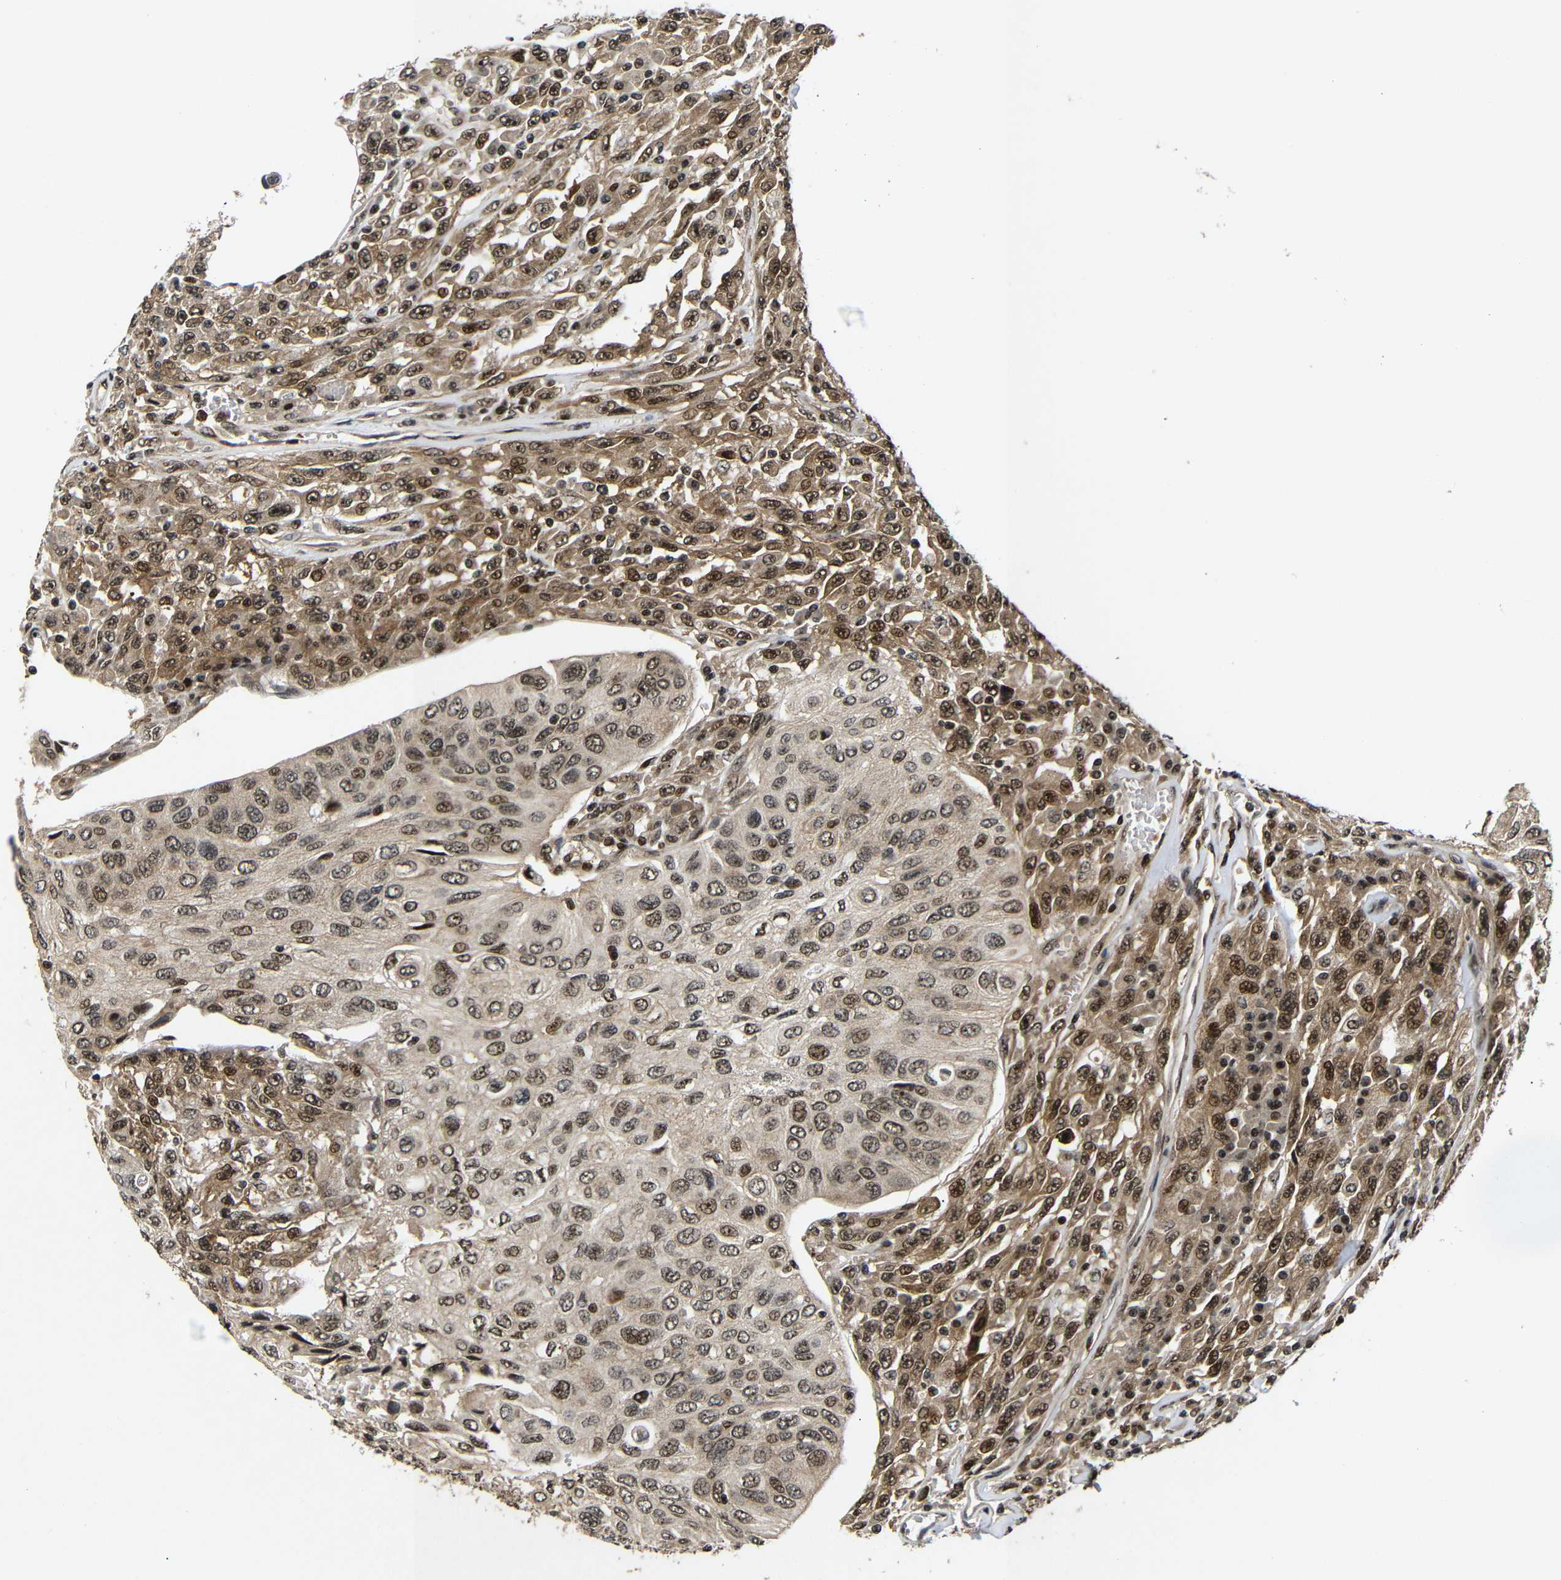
{"staining": {"intensity": "strong", "quantity": ">75%", "location": "cytoplasmic/membranous,nuclear"}, "tissue": "urothelial cancer", "cell_type": "Tumor cells", "image_type": "cancer", "snomed": [{"axis": "morphology", "description": "Urothelial carcinoma, High grade"}, {"axis": "topography", "description": "Urinary bladder"}], "caption": "Tumor cells reveal high levels of strong cytoplasmic/membranous and nuclear expression in about >75% of cells in human high-grade urothelial carcinoma.", "gene": "KIF23", "patient": {"sex": "male", "age": 66}}